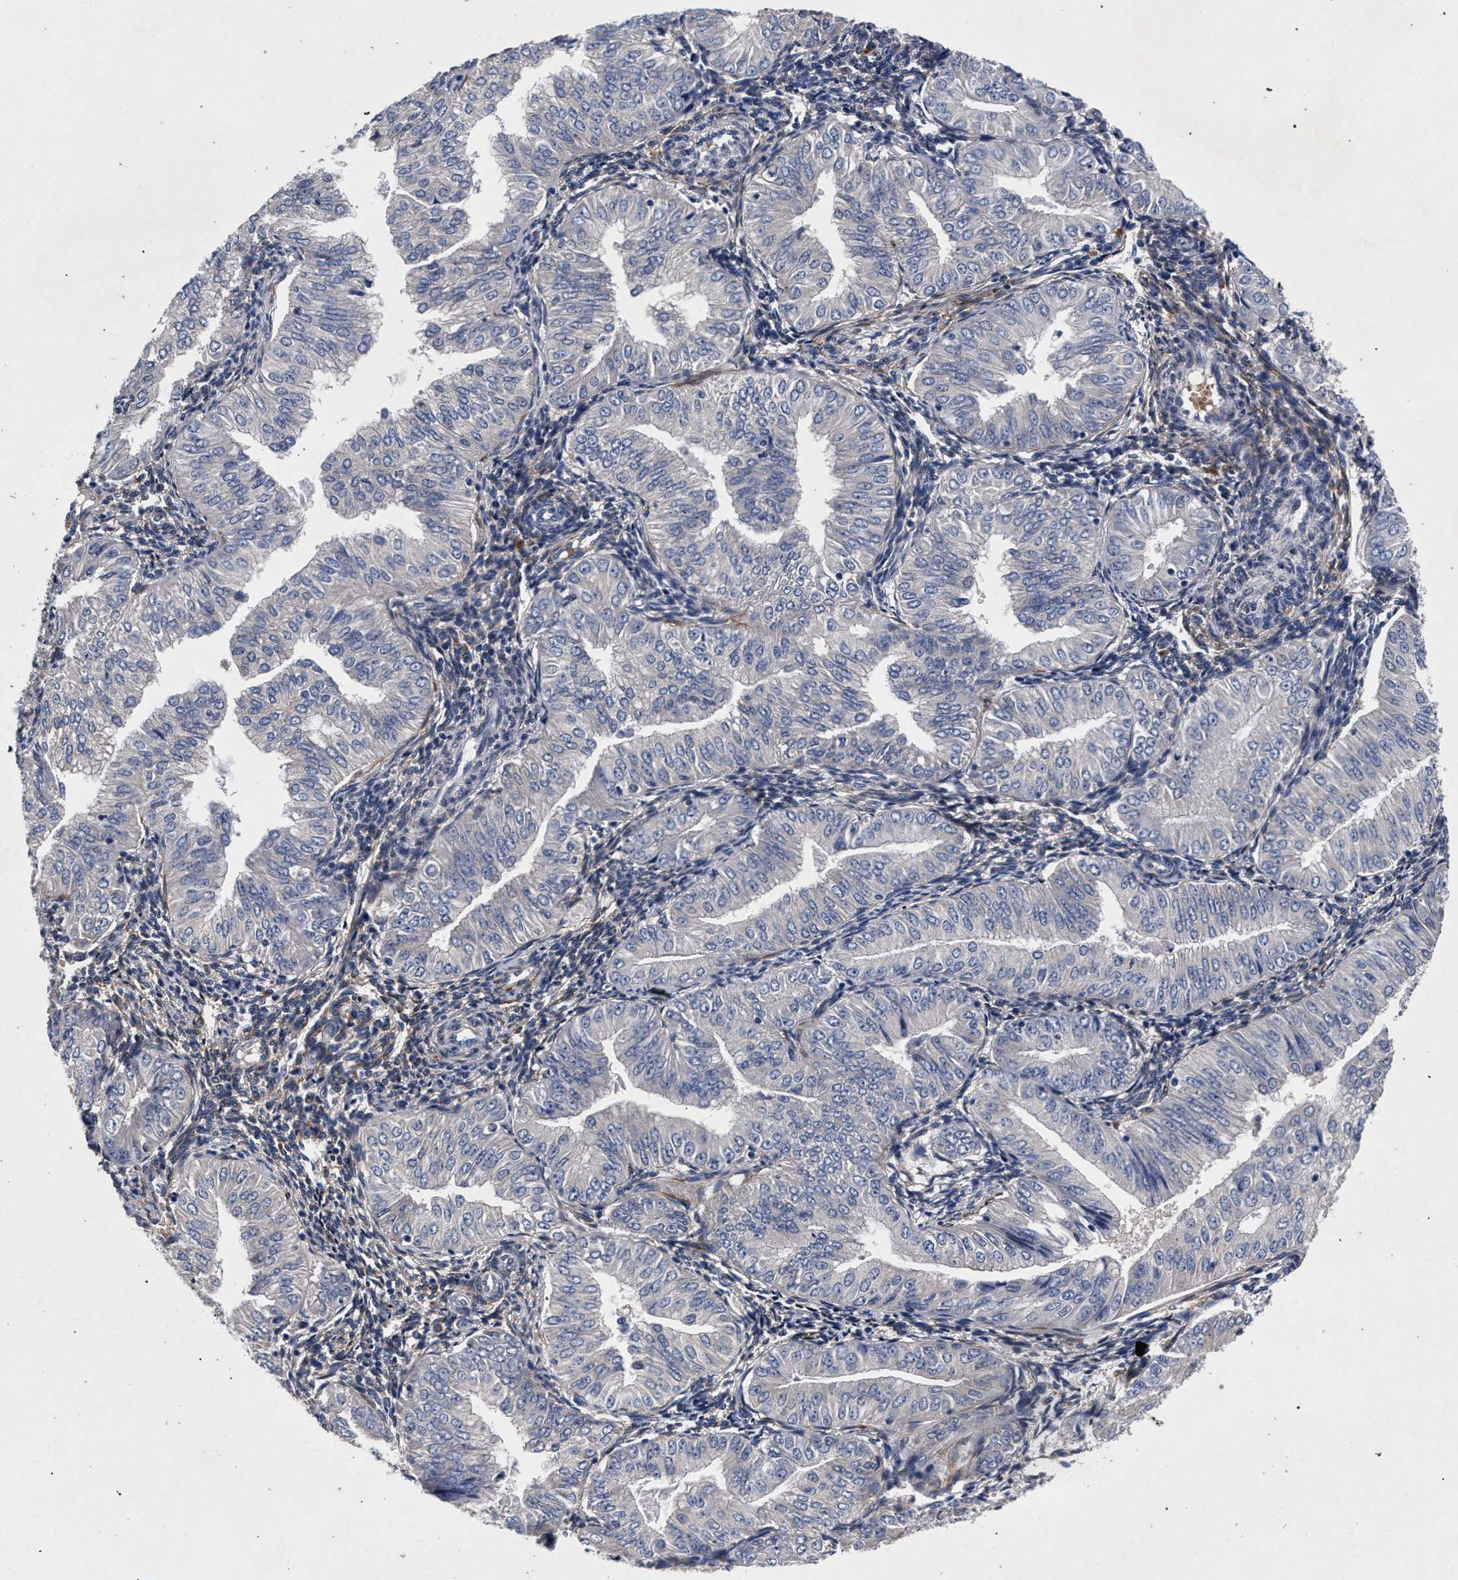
{"staining": {"intensity": "negative", "quantity": "none", "location": "none"}, "tissue": "endometrial cancer", "cell_type": "Tumor cells", "image_type": "cancer", "snomed": [{"axis": "morphology", "description": "Normal tissue, NOS"}, {"axis": "morphology", "description": "Adenocarcinoma, NOS"}, {"axis": "topography", "description": "Endometrium"}], "caption": "High power microscopy photomicrograph of an immunohistochemistry image of endometrial cancer, revealing no significant staining in tumor cells.", "gene": "NEK7", "patient": {"sex": "female", "age": 53}}